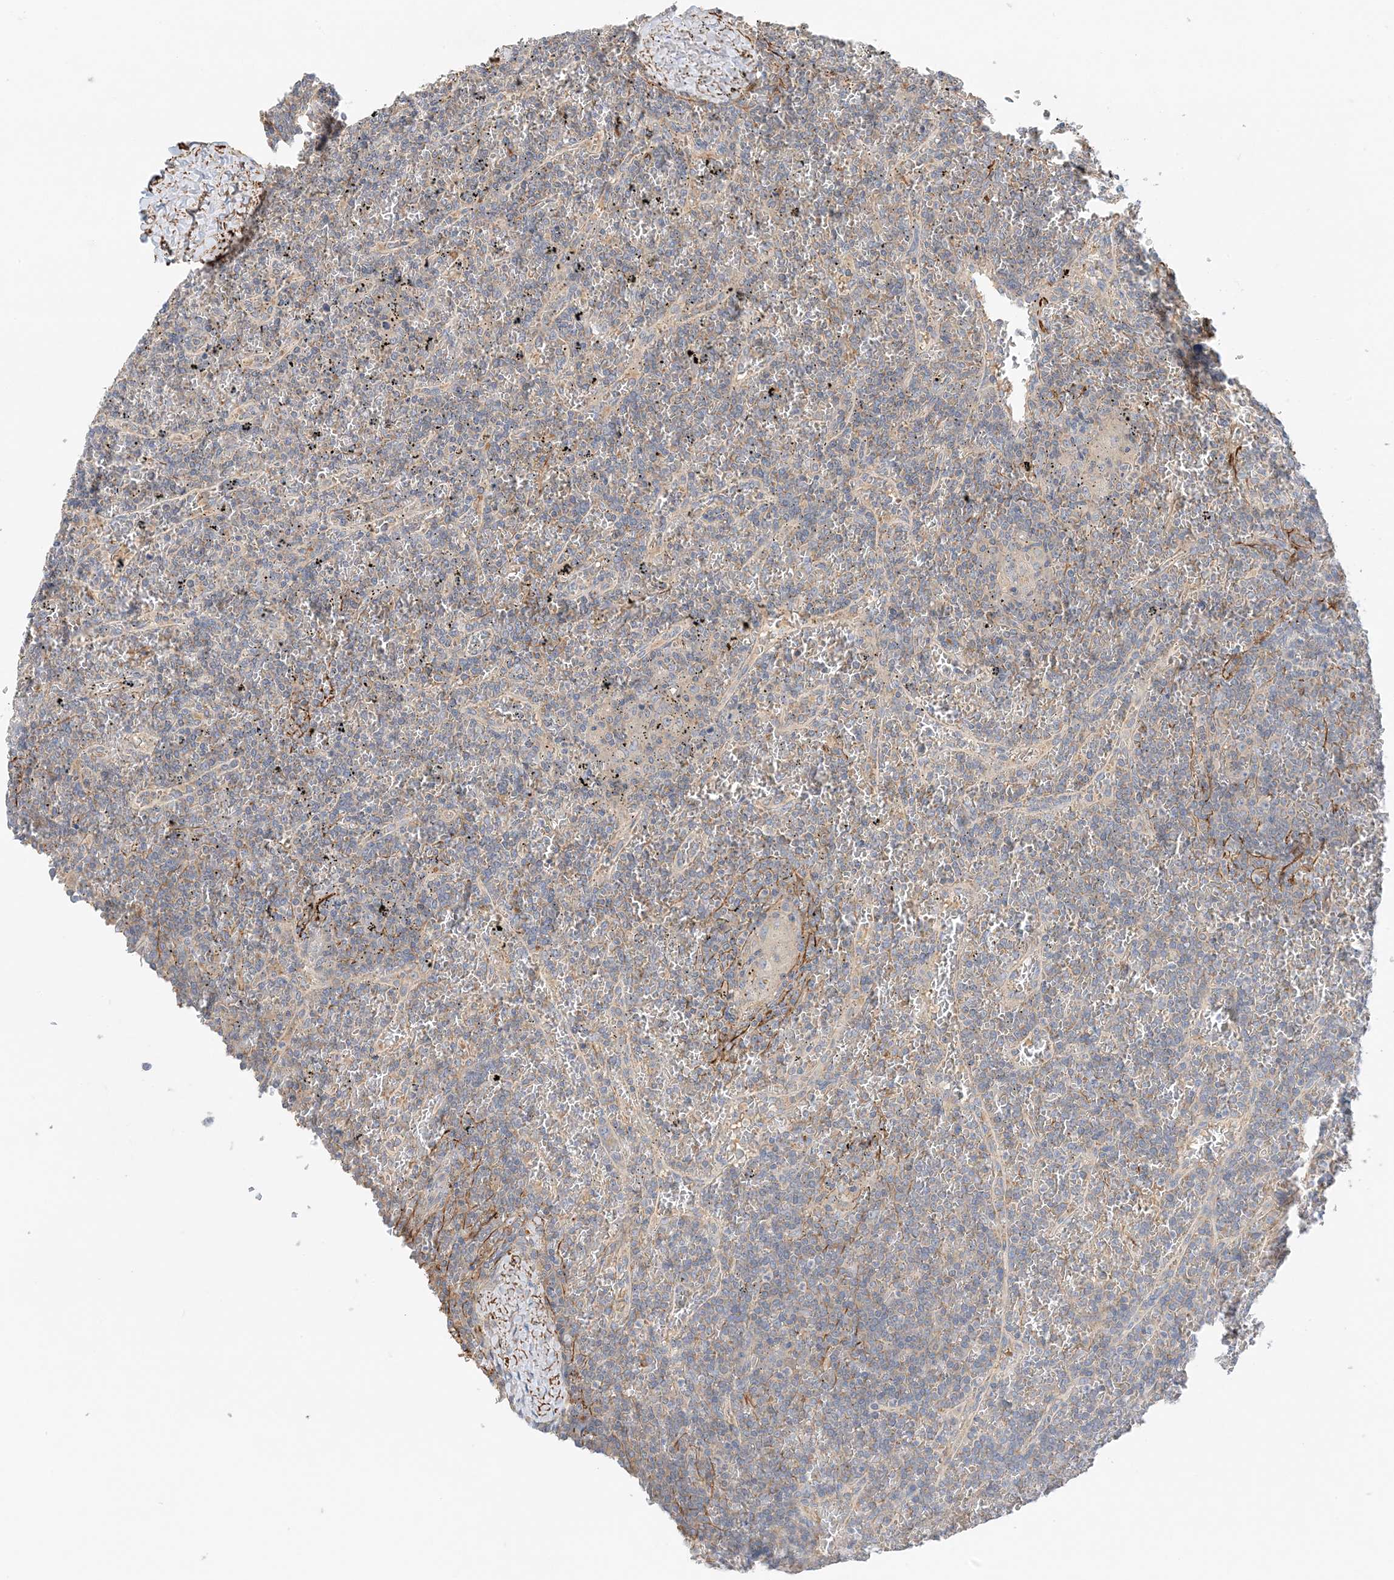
{"staining": {"intensity": "negative", "quantity": "none", "location": "none"}, "tissue": "lymphoma", "cell_type": "Tumor cells", "image_type": "cancer", "snomed": [{"axis": "morphology", "description": "Malignant lymphoma, non-Hodgkin's type, Low grade"}, {"axis": "topography", "description": "Spleen"}], "caption": "Immunohistochemical staining of malignant lymphoma, non-Hodgkin's type (low-grade) exhibits no significant expression in tumor cells.", "gene": "KIFBP", "patient": {"sex": "female", "age": 19}}